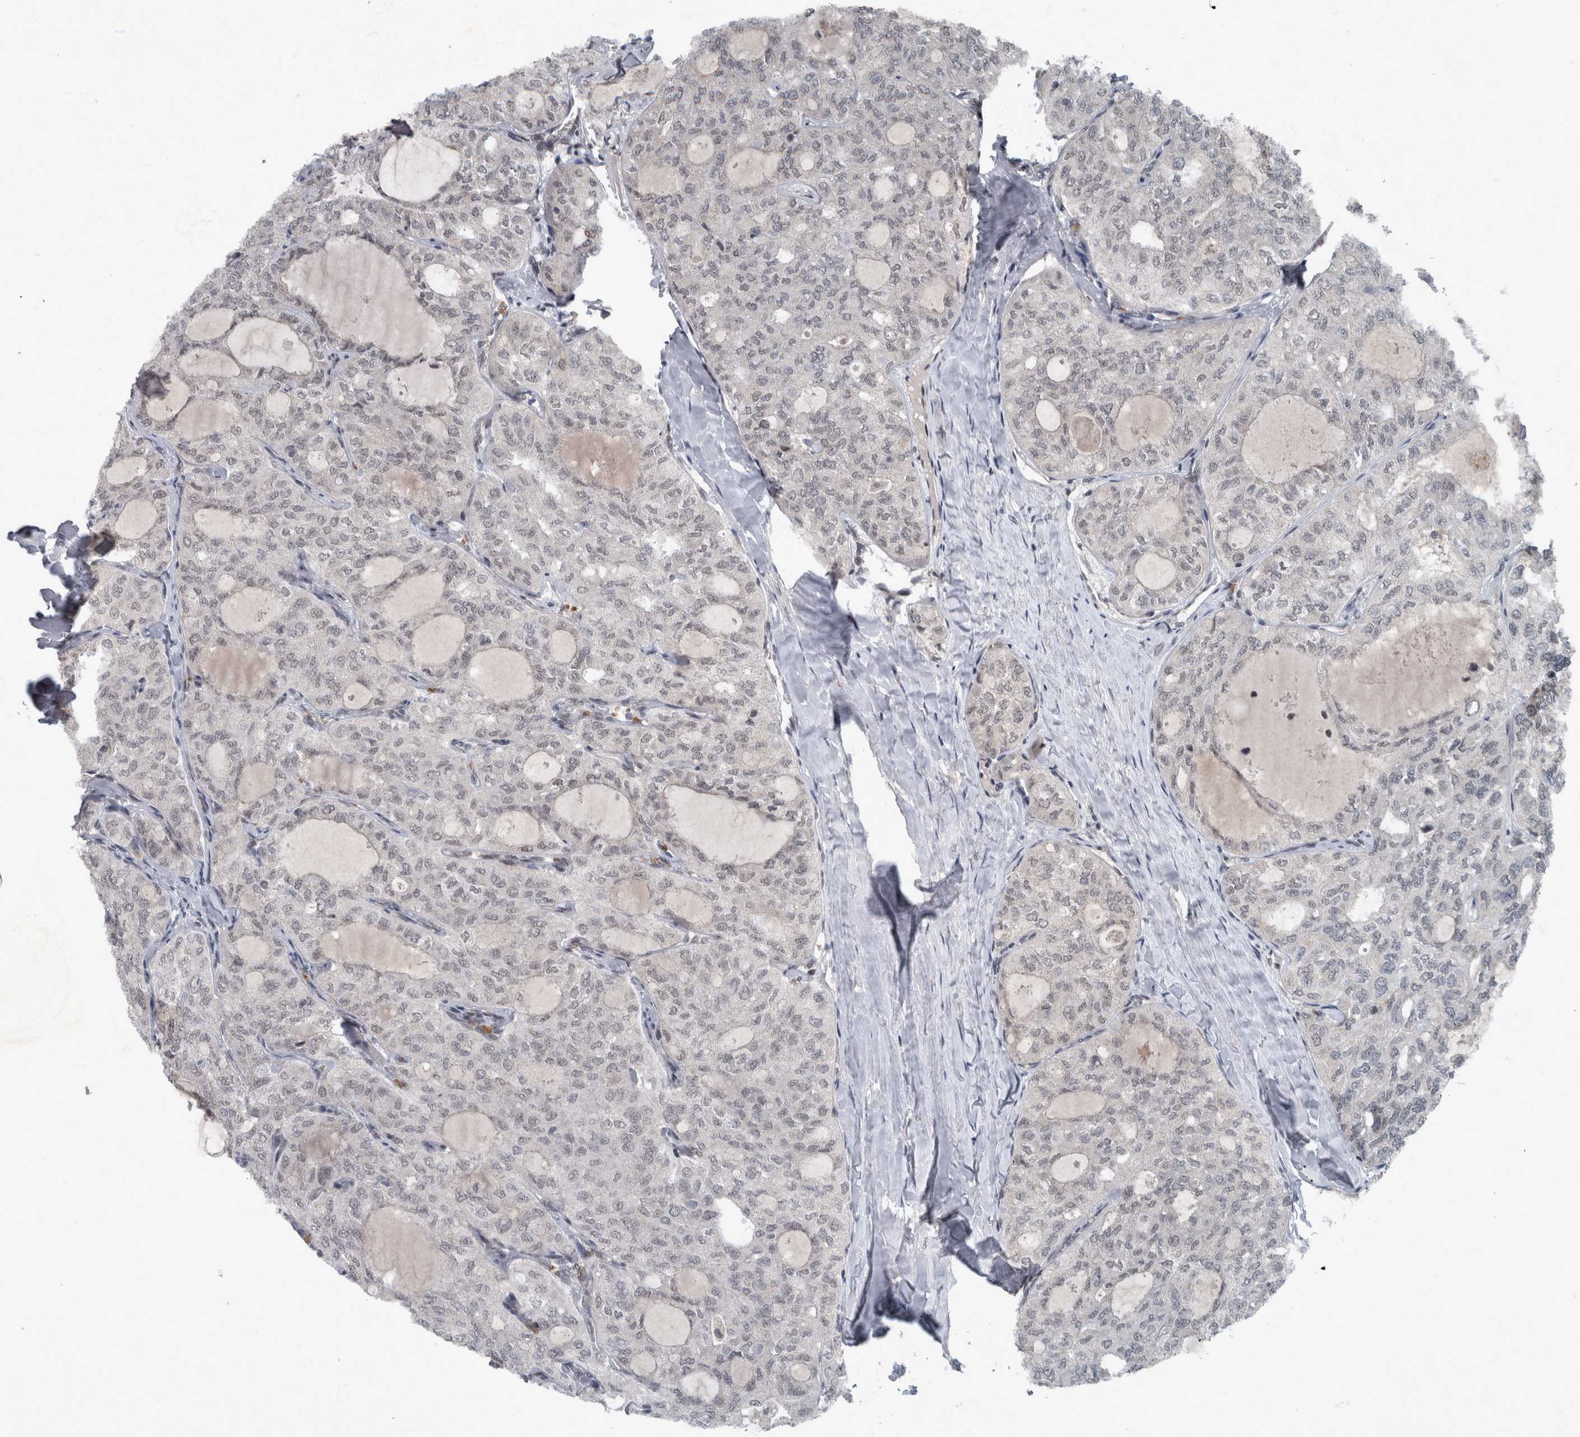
{"staining": {"intensity": "negative", "quantity": "none", "location": "none"}, "tissue": "thyroid cancer", "cell_type": "Tumor cells", "image_type": "cancer", "snomed": [{"axis": "morphology", "description": "Follicular adenoma carcinoma, NOS"}, {"axis": "topography", "description": "Thyroid gland"}], "caption": "The photomicrograph exhibits no significant expression in tumor cells of thyroid cancer. The staining was performed using DAB to visualize the protein expression in brown, while the nuclei were stained in blue with hematoxylin (Magnification: 20x).", "gene": "WDR33", "patient": {"sex": "male", "age": 75}}